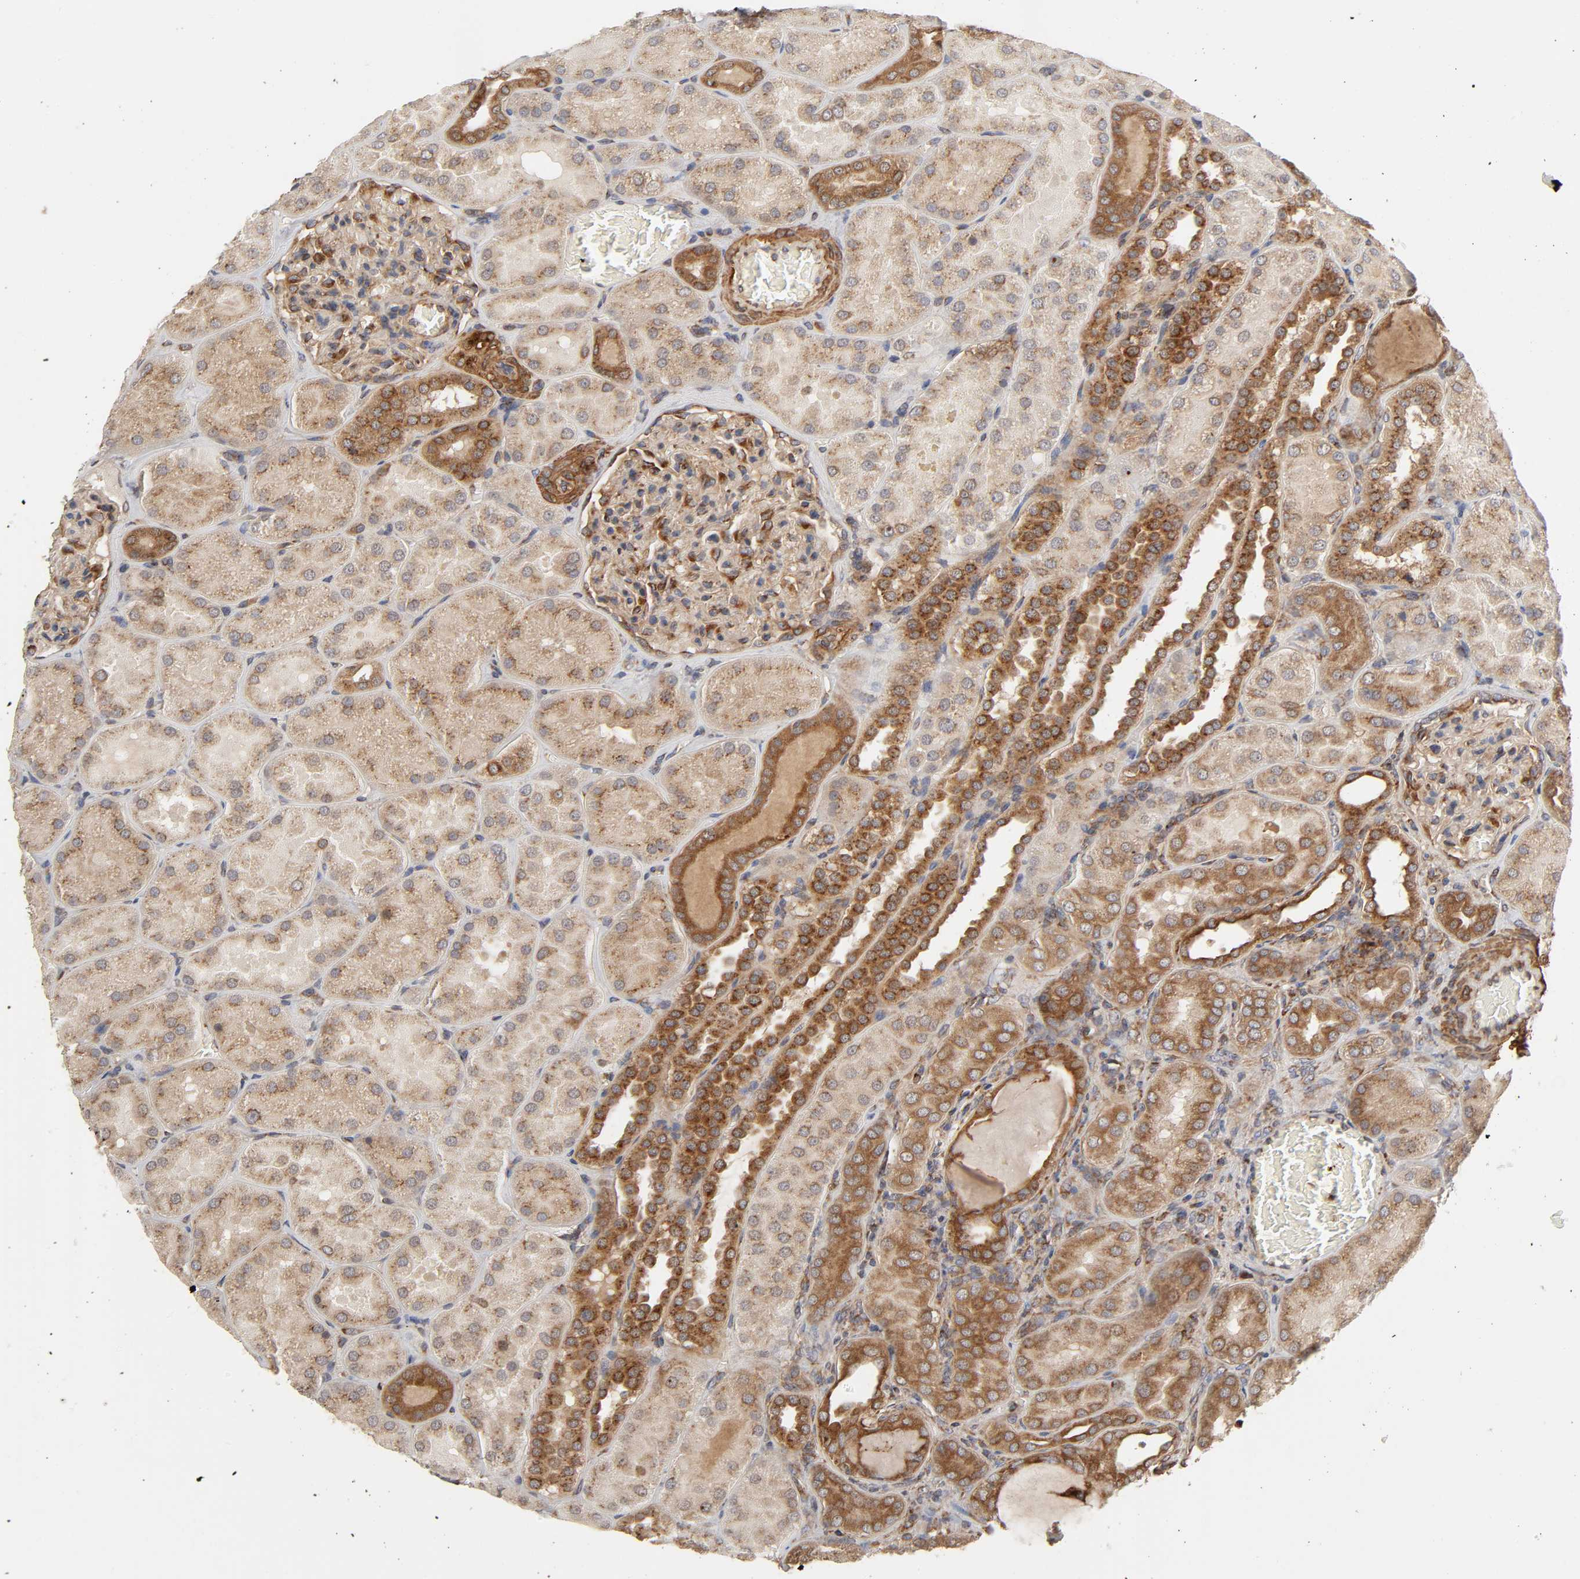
{"staining": {"intensity": "moderate", "quantity": ">75%", "location": "cytoplasmic/membranous"}, "tissue": "kidney", "cell_type": "Cells in glomeruli", "image_type": "normal", "snomed": [{"axis": "morphology", "description": "Normal tissue, NOS"}, {"axis": "topography", "description": "Kidney"}], "caption": "Moderate cytoplasmic/membranous positivity for a protein is appreciated in about >75% of cells in glomeruli of unremarkable kidney using immunohistochemistry (IHC).", "gene": "GNPTG", "patient": {"sex": "male", "age": 28}}